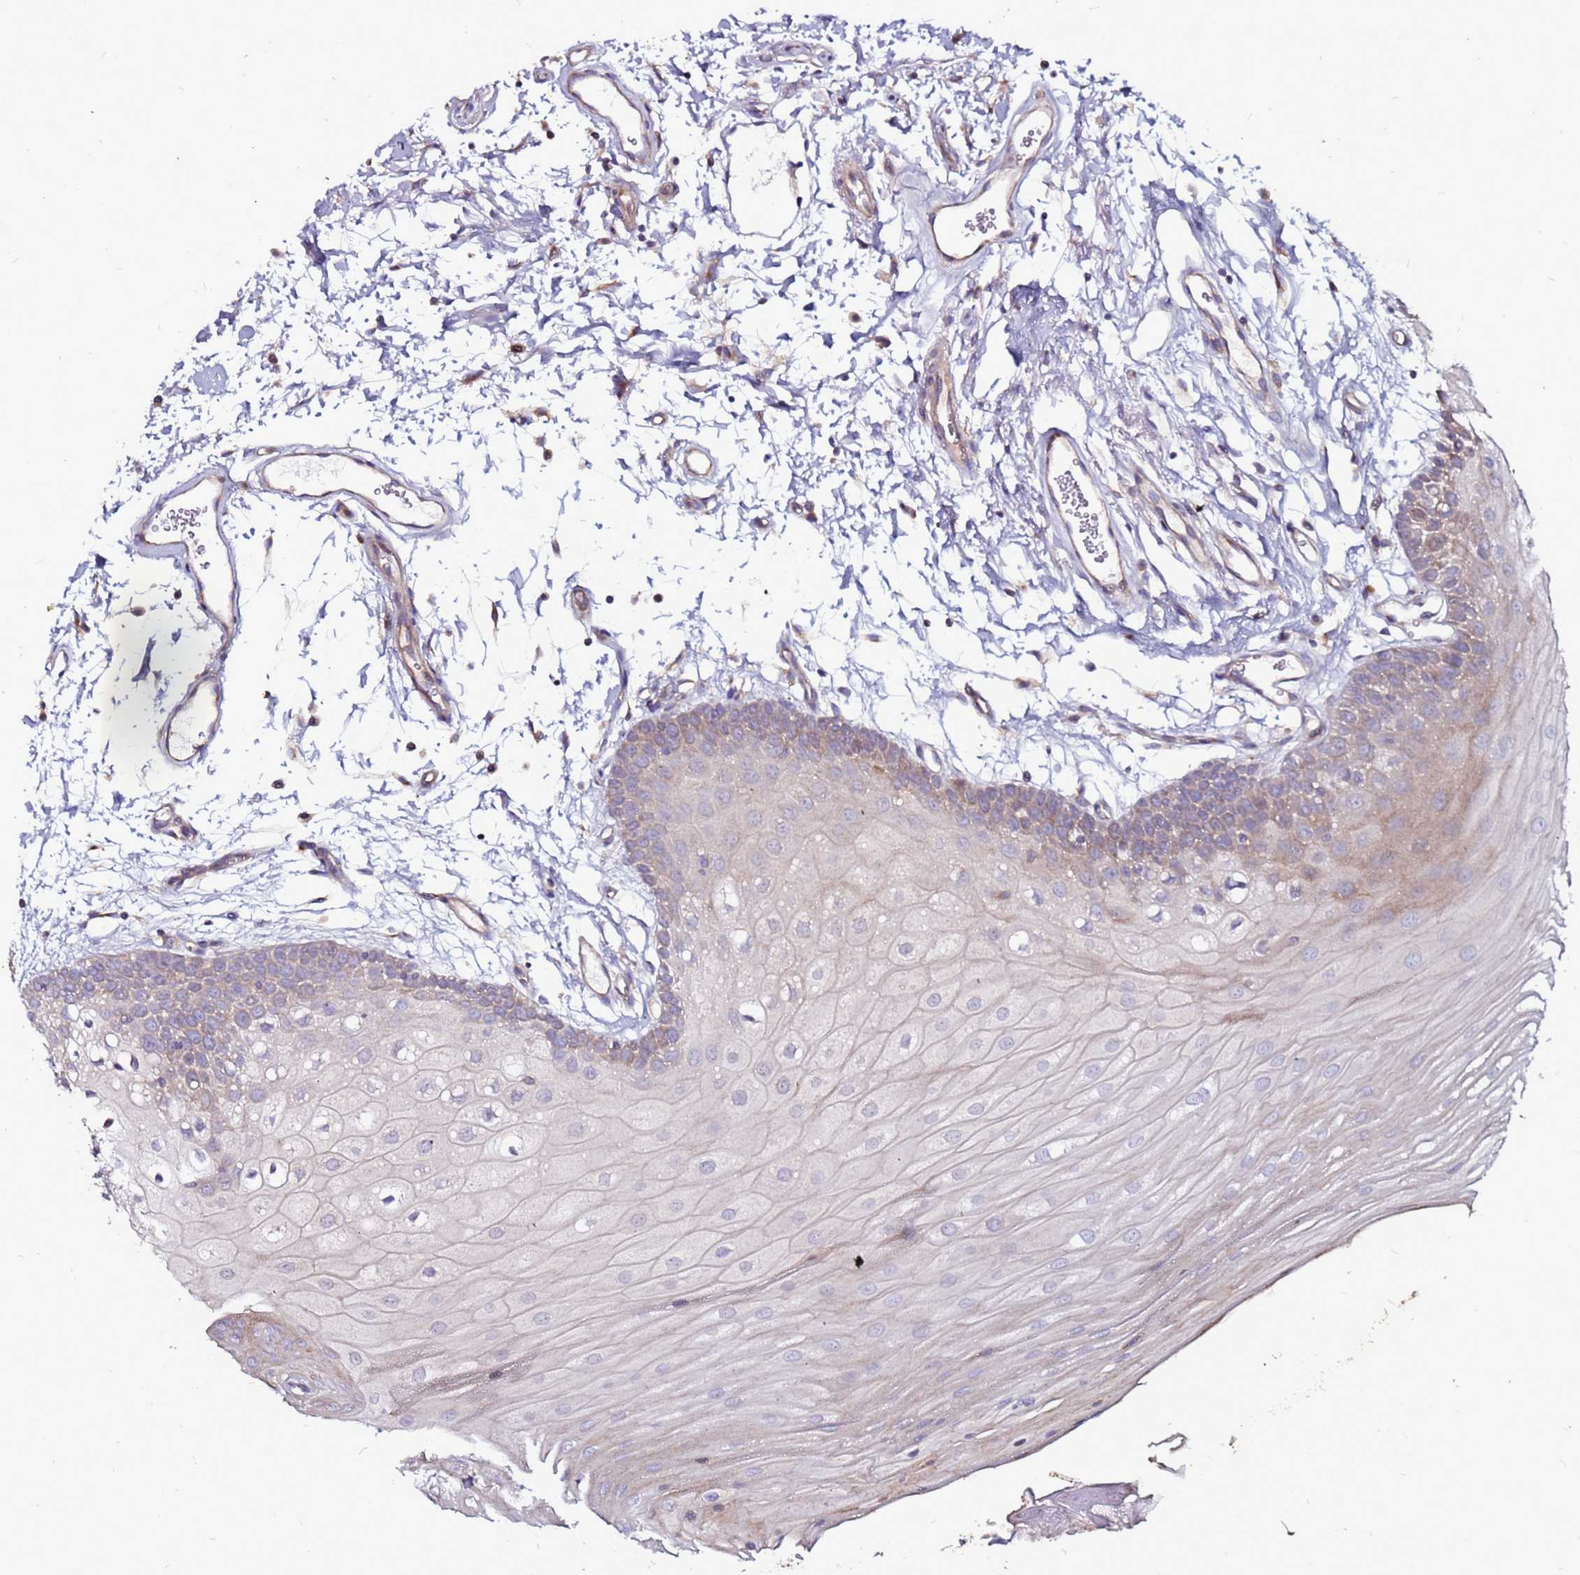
{"staining": {"intensity": "moderate", "quantity": "25%-75%", "location": "cytoplasmic/membranous"}, "tissue": "oral mucosa", "cell_type": "Squamous epithelial cells", "image_type": "normal", "snomed": [{"axis": "morphology", "description": "Normal tissue, NOS"}, {"axis": "topography", "description": "Oral tissue"}, {"axis": "topography", "description": "Tounge, NOS"}], "caption": "Immunohistochemistry (IHC) histopathology image of unremarkable oral mucosa: oral mucosa stained using immunohistochemistry (IHC) demonstrates medium levels of moderate protein expression localized specifically in the cytoplasmic/membranous of squamous epithelial cells, appearing as a cytoplasmic/membranous brown color.", "gene": "GPN3", "patient": {"sex": "female", "age": 73}}